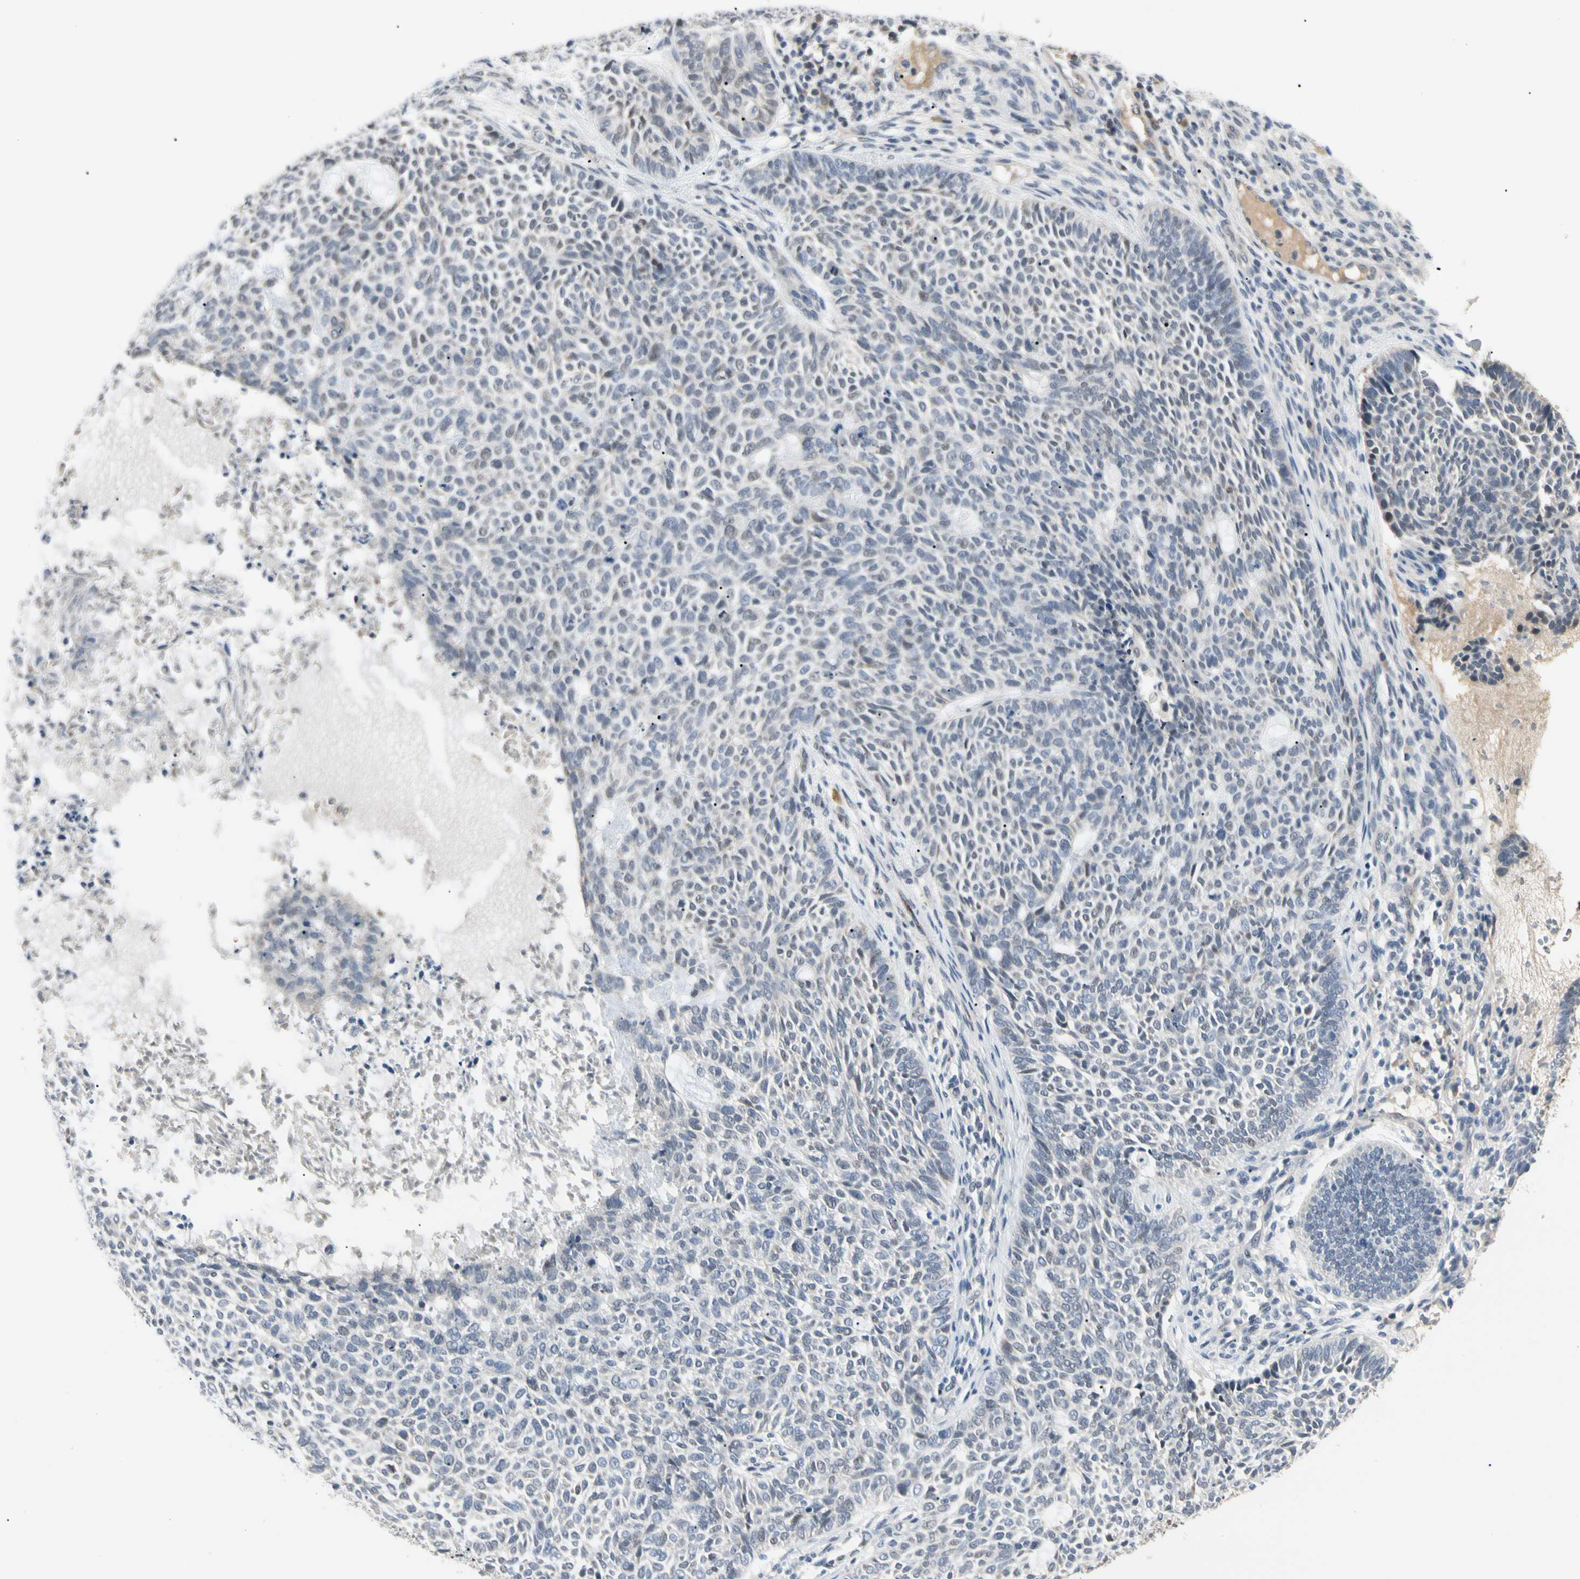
{"staining": {"intensity": "negative", "quantity": "none", "location": "none"}, "tissue": "skin cancer", "cell_type": "Tumor cells", "image_type": "cancer", "snomed": [{"axis": "morphology", "description": "Basal cell carcinoma"}, {"axis": "topography", "description": "Skin"}], "caption": "Immunohistochemistry (IHC) micrograph of human skin cancer stained for a protein (brown), which exhibits no staining in tumor cells.", "gene": "GREM1", "patient": {"sex": "male", "age": 87}}